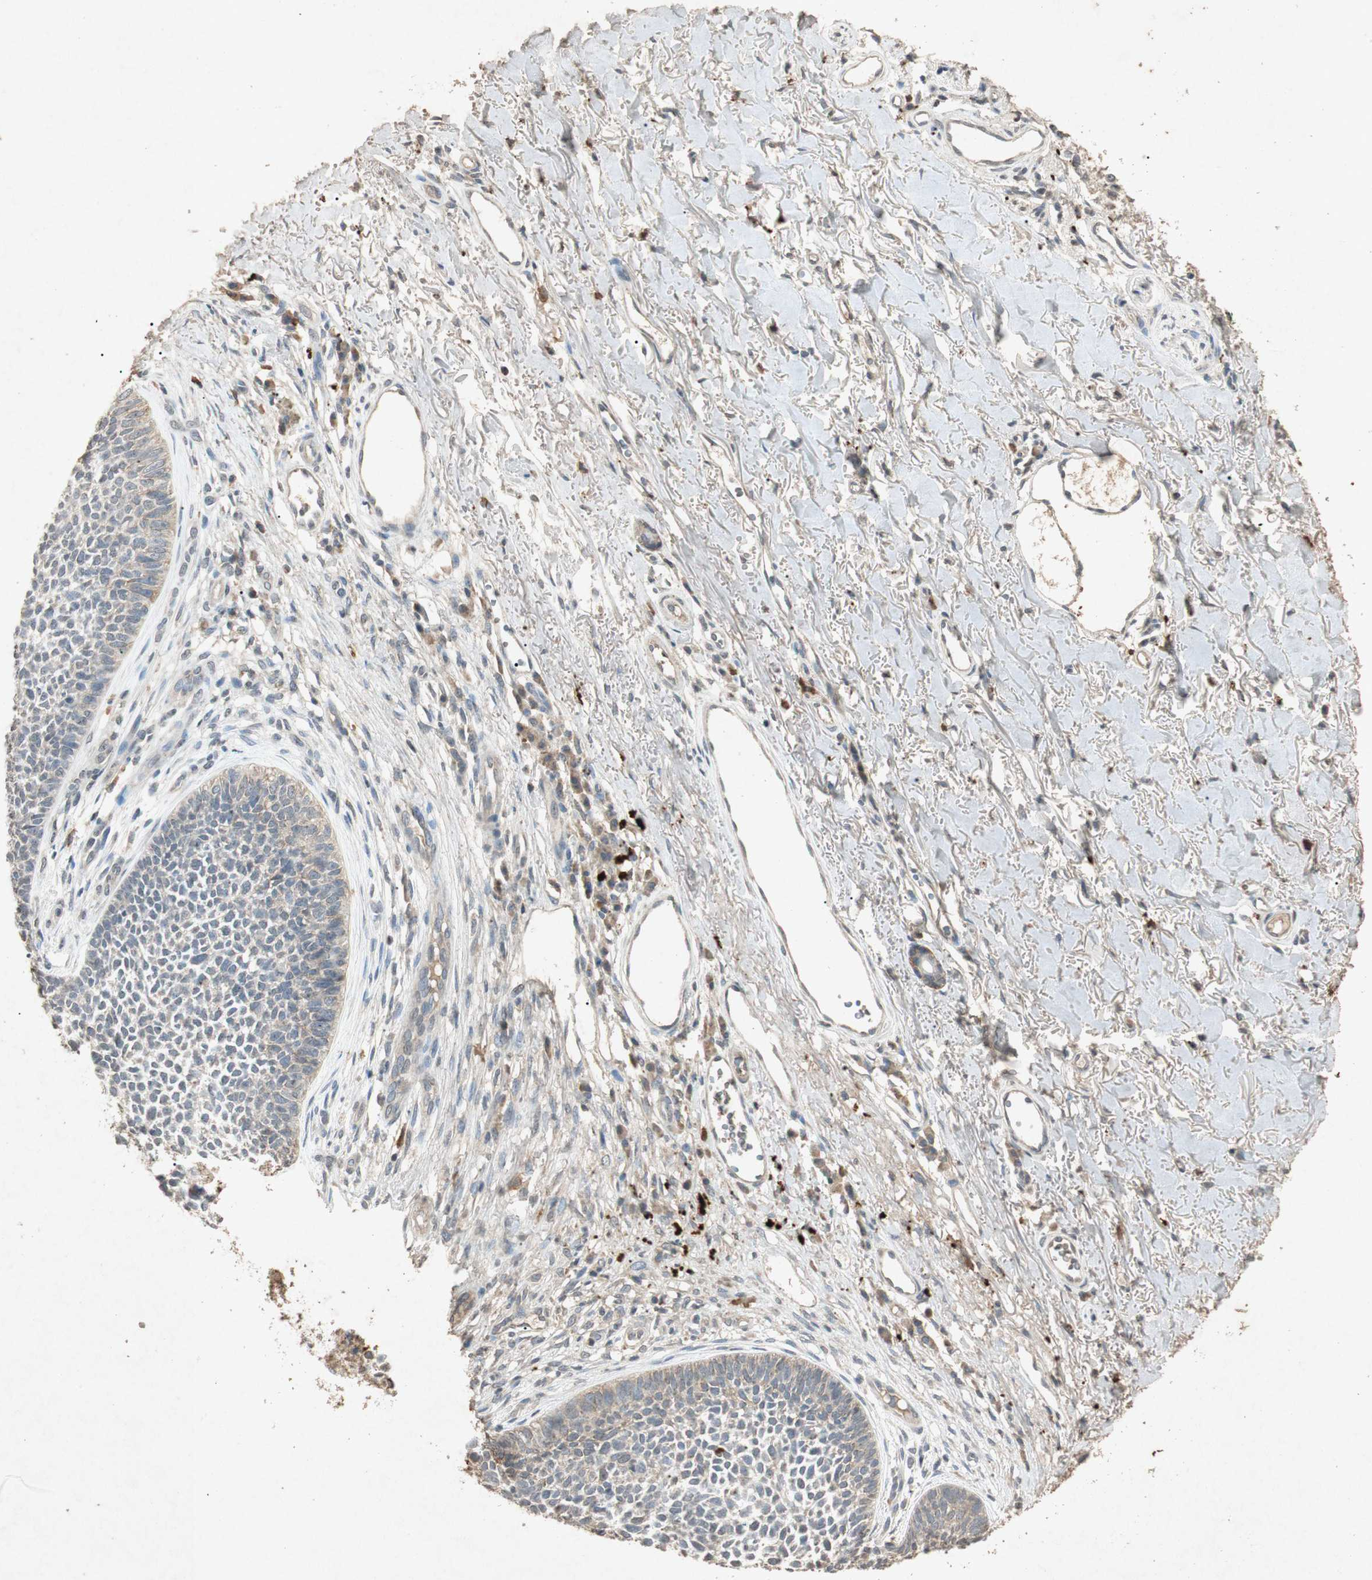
{"staining": {"intensity": "weak", "quantity": "<25%", "location": "cytoplasmic/membranous"}, "tissue": "skin cancer", "cell_type": "Tumor cells", "image_type": "cancer", "snomed": [{"axis": "morphology", "description": "Basal cell carcinoma"}, {"axis": "topography", "description": "Skin"}], "caption": "Immunohistochemistry (IHC) histopathology image of neoplastic tissue: human skin basal cell carcinoma stained with DAB demonstrates no significant protein expression in tumor cells. Nuclei are stained in blue.", "gene": "MSRB1", "patient": {"sex": "female", "age": 84}}